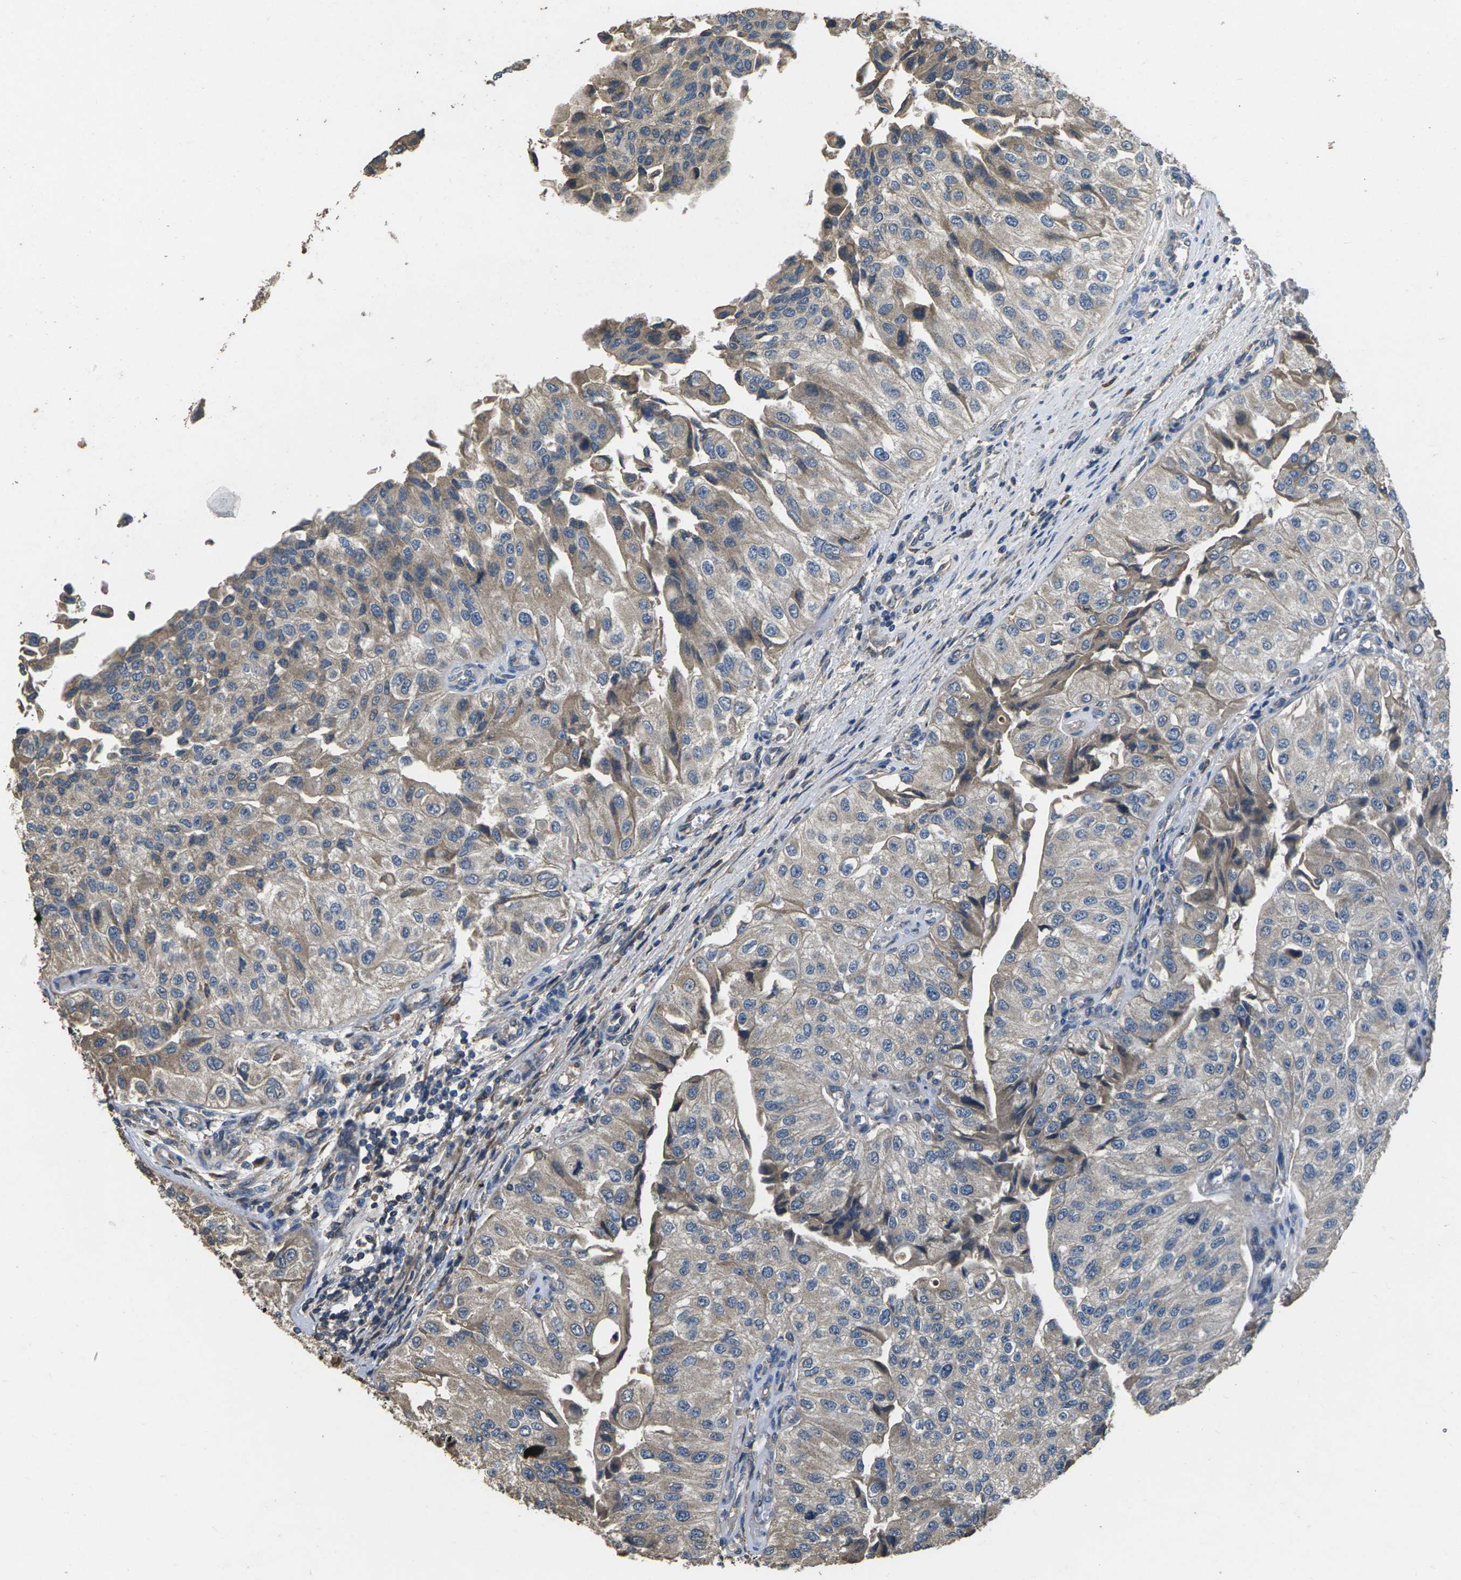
{"staining": {"intensity": "weak", "quantity": "<25%", "location": "cytoplasmic/membranous"}, "tissue": "urothelial cancer", "cell_type": "Tumor cells", "image_type": "cancer", "snomed": [{"axis": "morphology", "description": "Urothelial carcinoma, High grade"}, {"axis": "topography", "description": "Kidney"}, {"axis": "topography", "description": "Urinary bladder"}], "caption": "Immunohistochemistry of urothelial cancer displays no expression in tumor cells.", "gene": "B4GAT1", "patient": {"sex": "male", "age": 77}}